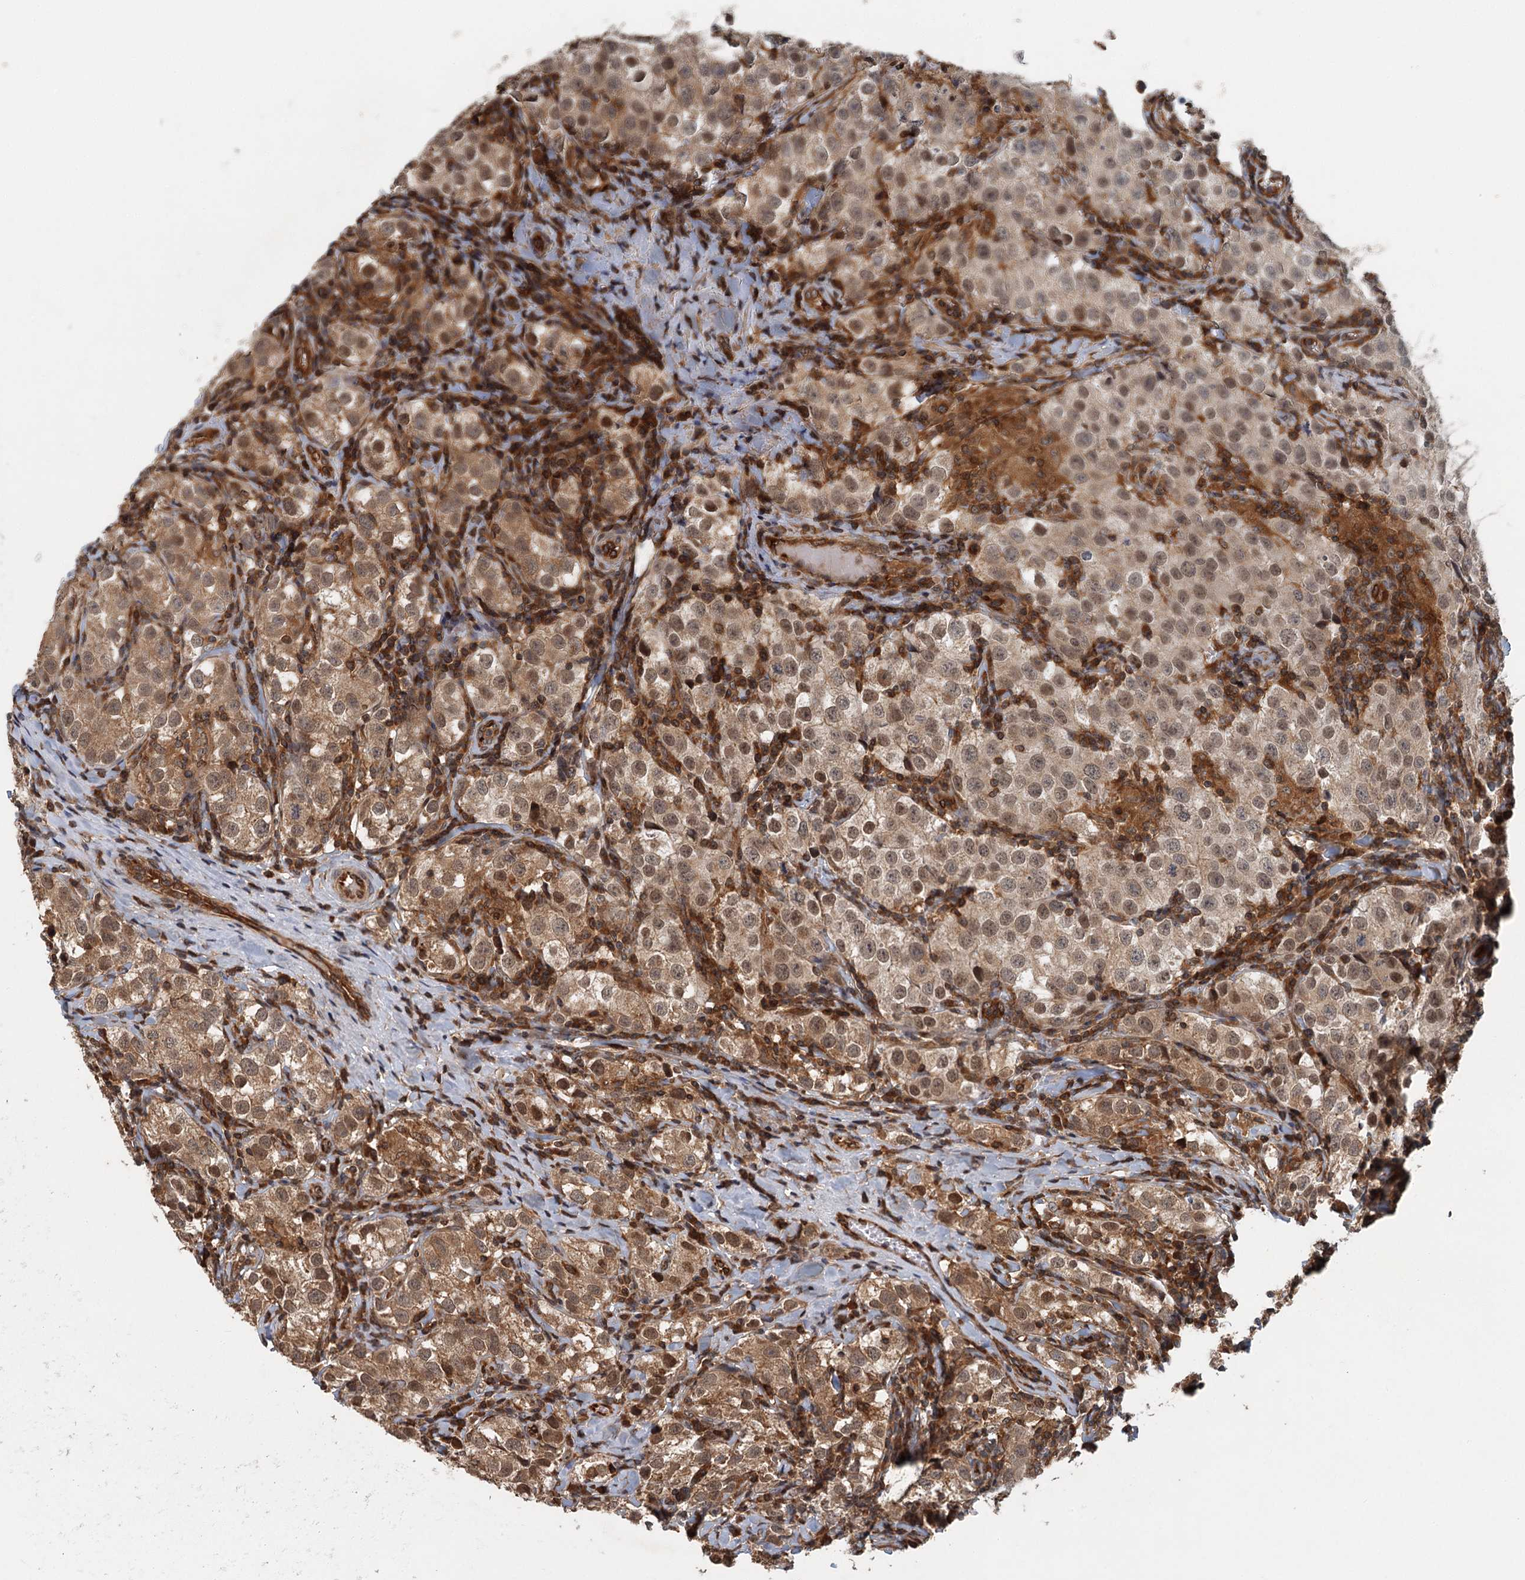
{"staining": {"intensity": "moderate", "quantity": ">75%", "location": "cytoplasmic/membranous,nuclear"}, "tissue": "testis cancer", "cell_type": "Tumor cells", "image_type": "cancer", "snomed": [{"axis": "morphology", "description": "Seminoma, NOS"}, {"axis": "morphology", "description": "Carcinoma, Embryonal, NOS"}, {"axis": "topography", "description": "Testis"}], "caption": "Seminoma (testis) was stained to show a protein in brown. There is medium levels of moderate cytoplasmic/membranous and nuclear positivity in approximately >75% of tumor cells.", "gene": "ZNF527", "patient": {"sex": "male", "age": 43}}